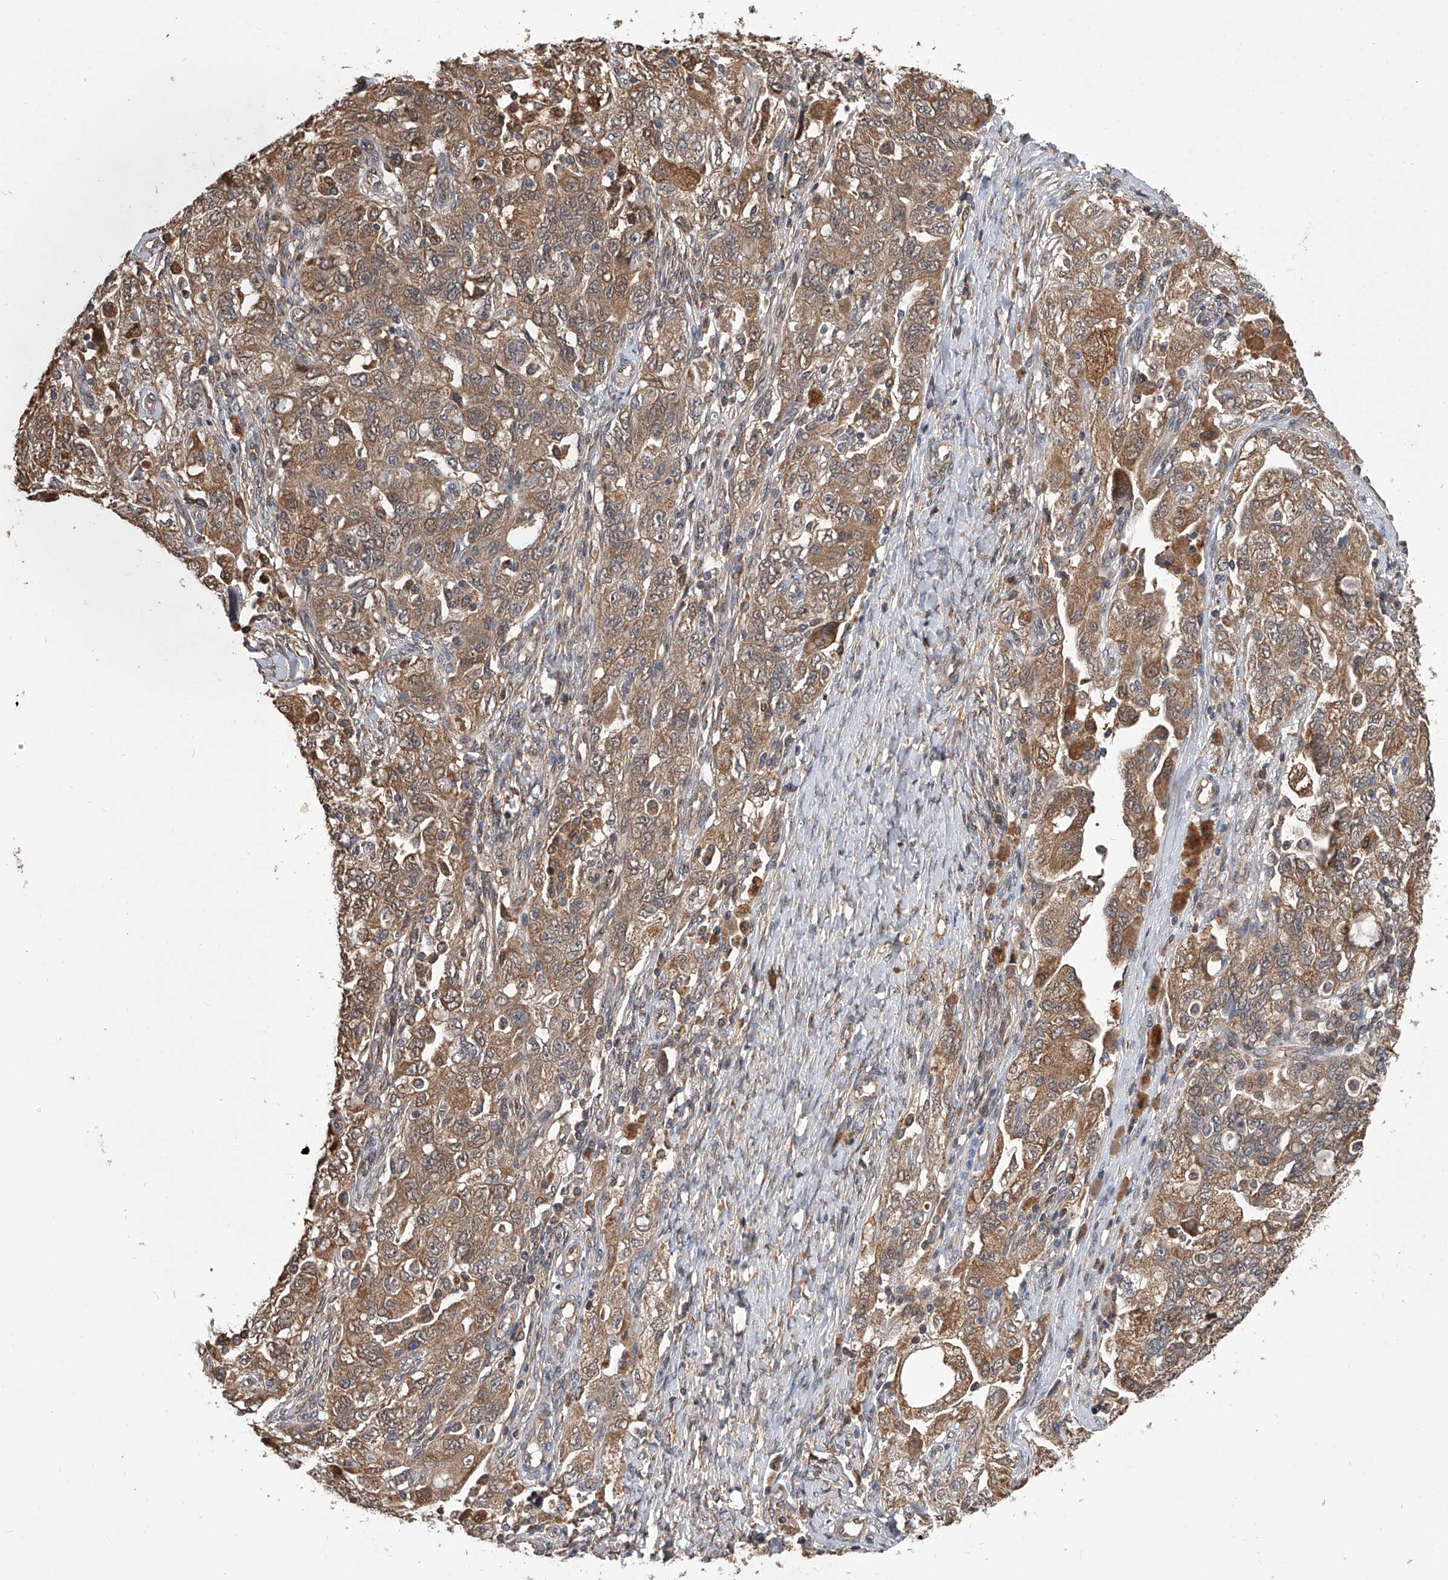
{"staining": {"intensity": "moderate", "quantity": ">75%", "location": "cytoplasmic/membranous"}, "tissue": "ovarian cancer", "cell_type": "Tumor cells", "image_type": "cancer", "snomed": [{"axis": "morphology", "description": "Carcinoma, NOS"}, {"axis": "morphology", "description": "Cystadenocarcinoma, serous, NOS"}, {"axis": "topography", "description": "Ovary"}], "caption": "The histopathology image reveals a brown stain indicating the presence of a protein in the cytoplasmic/membranous of tumor cells in ovarian cancer (serous cystadenocarcinoma).", "gene": "GMDS", "patient": {"sex": "female", "age": 69}}